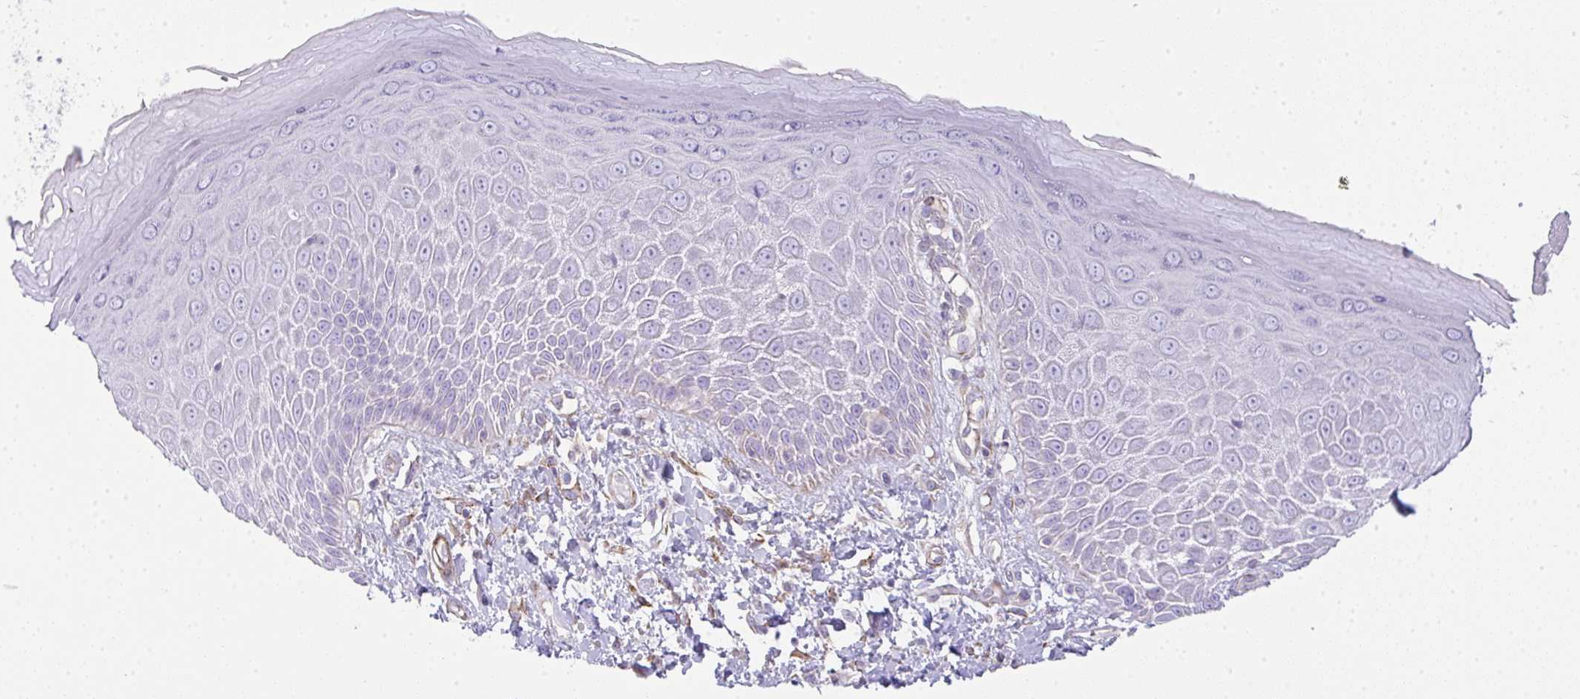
{"staining": {"intensity": "negative", "quantity": "none", "location": "none"}, "tissue": "skin", "cell_type": "Epidermal cells", "image_type": "normal", "snomed": [{"axis": "morphology", "description": "Normal tissue, NOS"}, {"axis": "topography", "description": "Anal"}, {"axis": "topography", "description": "Peripheral nerve tissue"}], "caption": "The micrograph displays no significant staining in epidermal cells of skin.", "gene": "CDRT15", "patient": {"sex": "male", "age": 78}}